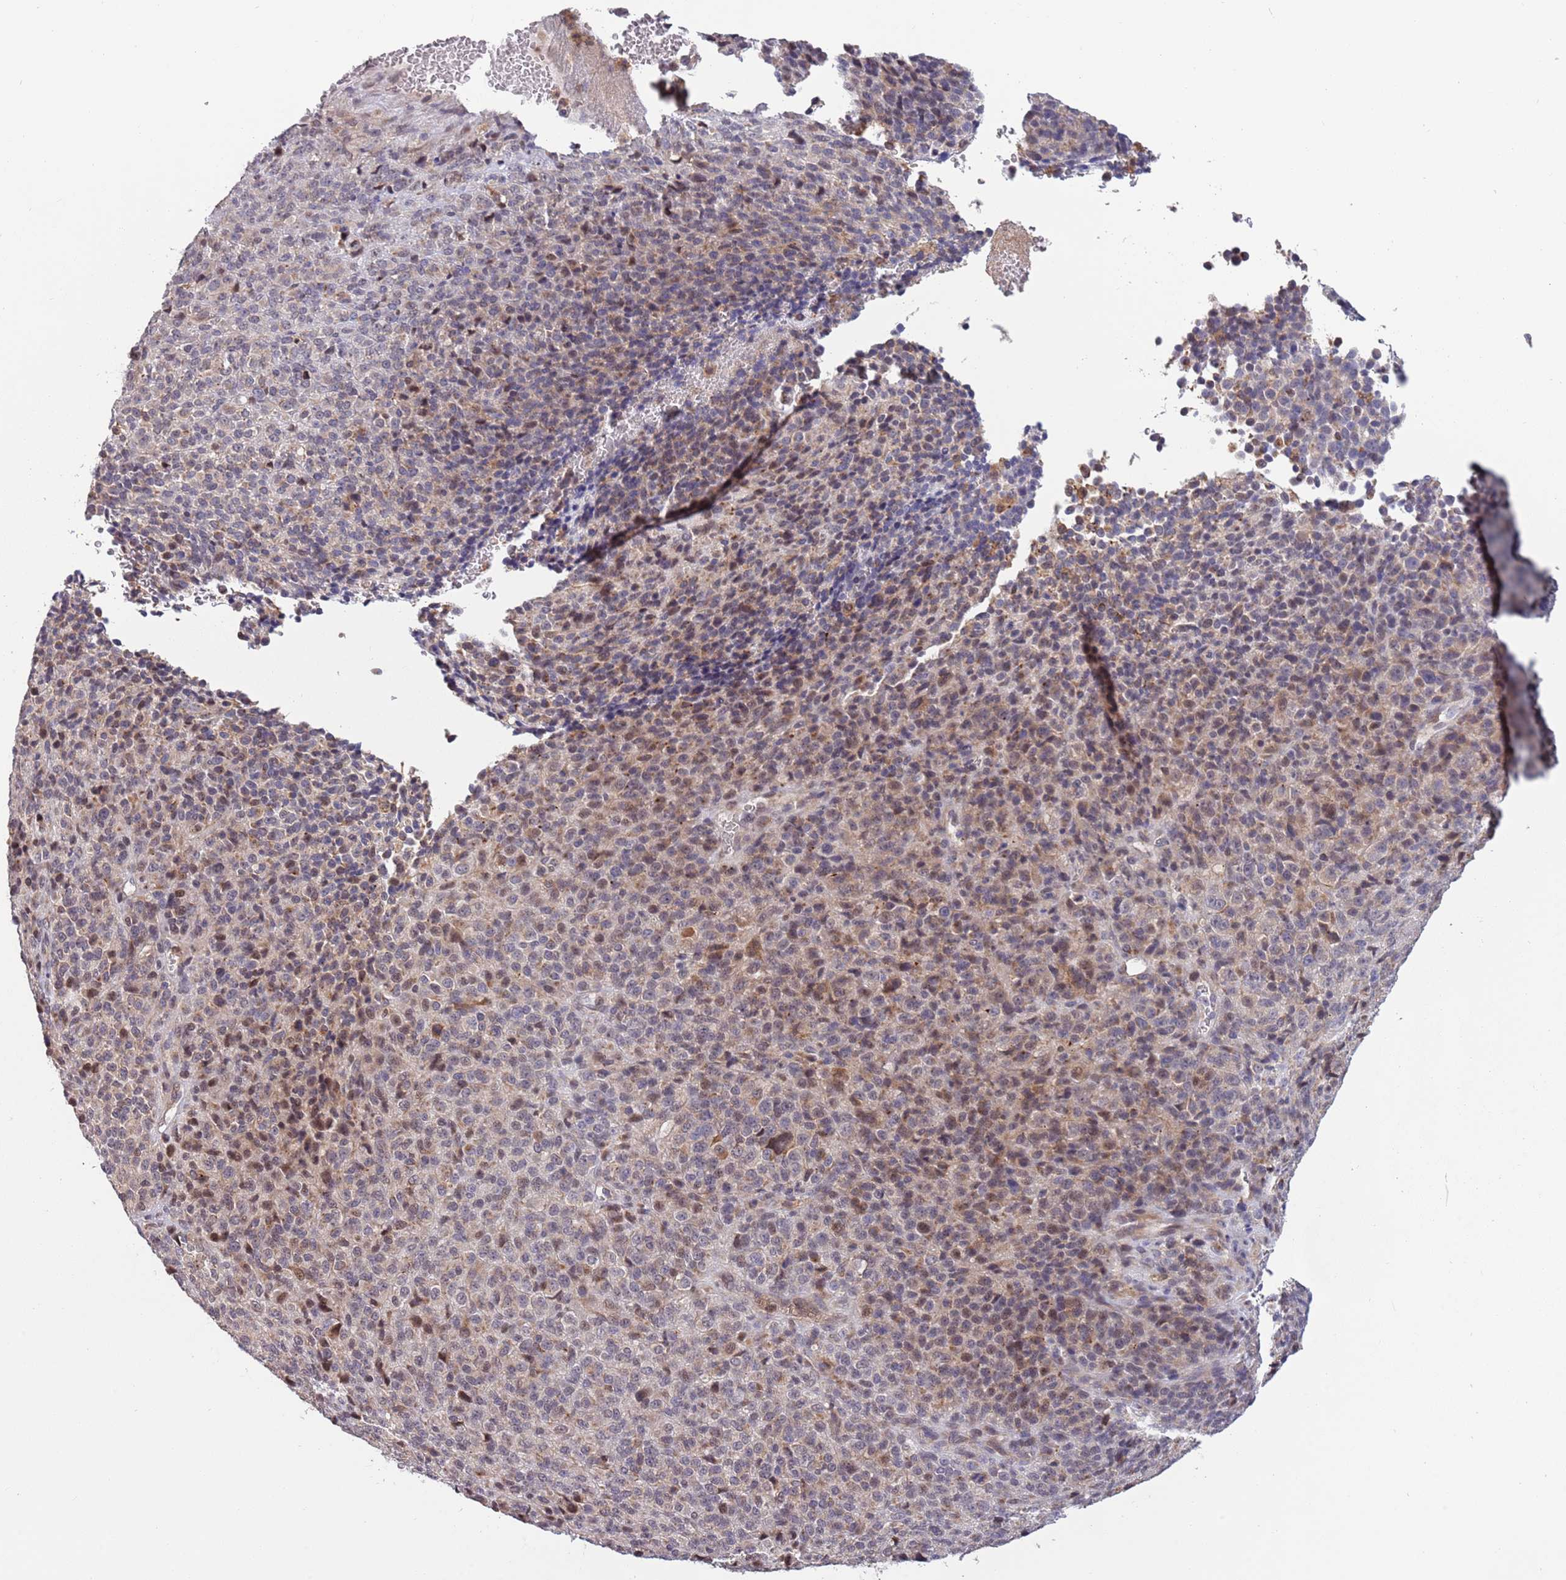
{"staining": {"intensity": "weak", "quantity": "<25%", "location": "nuclear"}, "tissue": "melanoma", "cell_type": "Tumor cells", "image_type": "cancer", "snomed": [{"axis": "morphology", "description": "Malignant melanoma, Metastatic site"}, {"axis": "topography", "description": "Brain"}], "caption": "High magnification brightfield microscopy of malignant melanoma (metastatic site) stained with DAB (3,3'-diaminobenzidine) (brown) and counterstained with hematoxylin (blue): tumor cells show no significant staining. The staining was performed using DAB (3,3'-diaminobenzidine) to visualize the protein expression in brown, while the nuclei were stained in blue with hematoxylin (Magnification: 20x).", "gene": "CCNJL", "patient": {"sex": "female", "age": 56}}